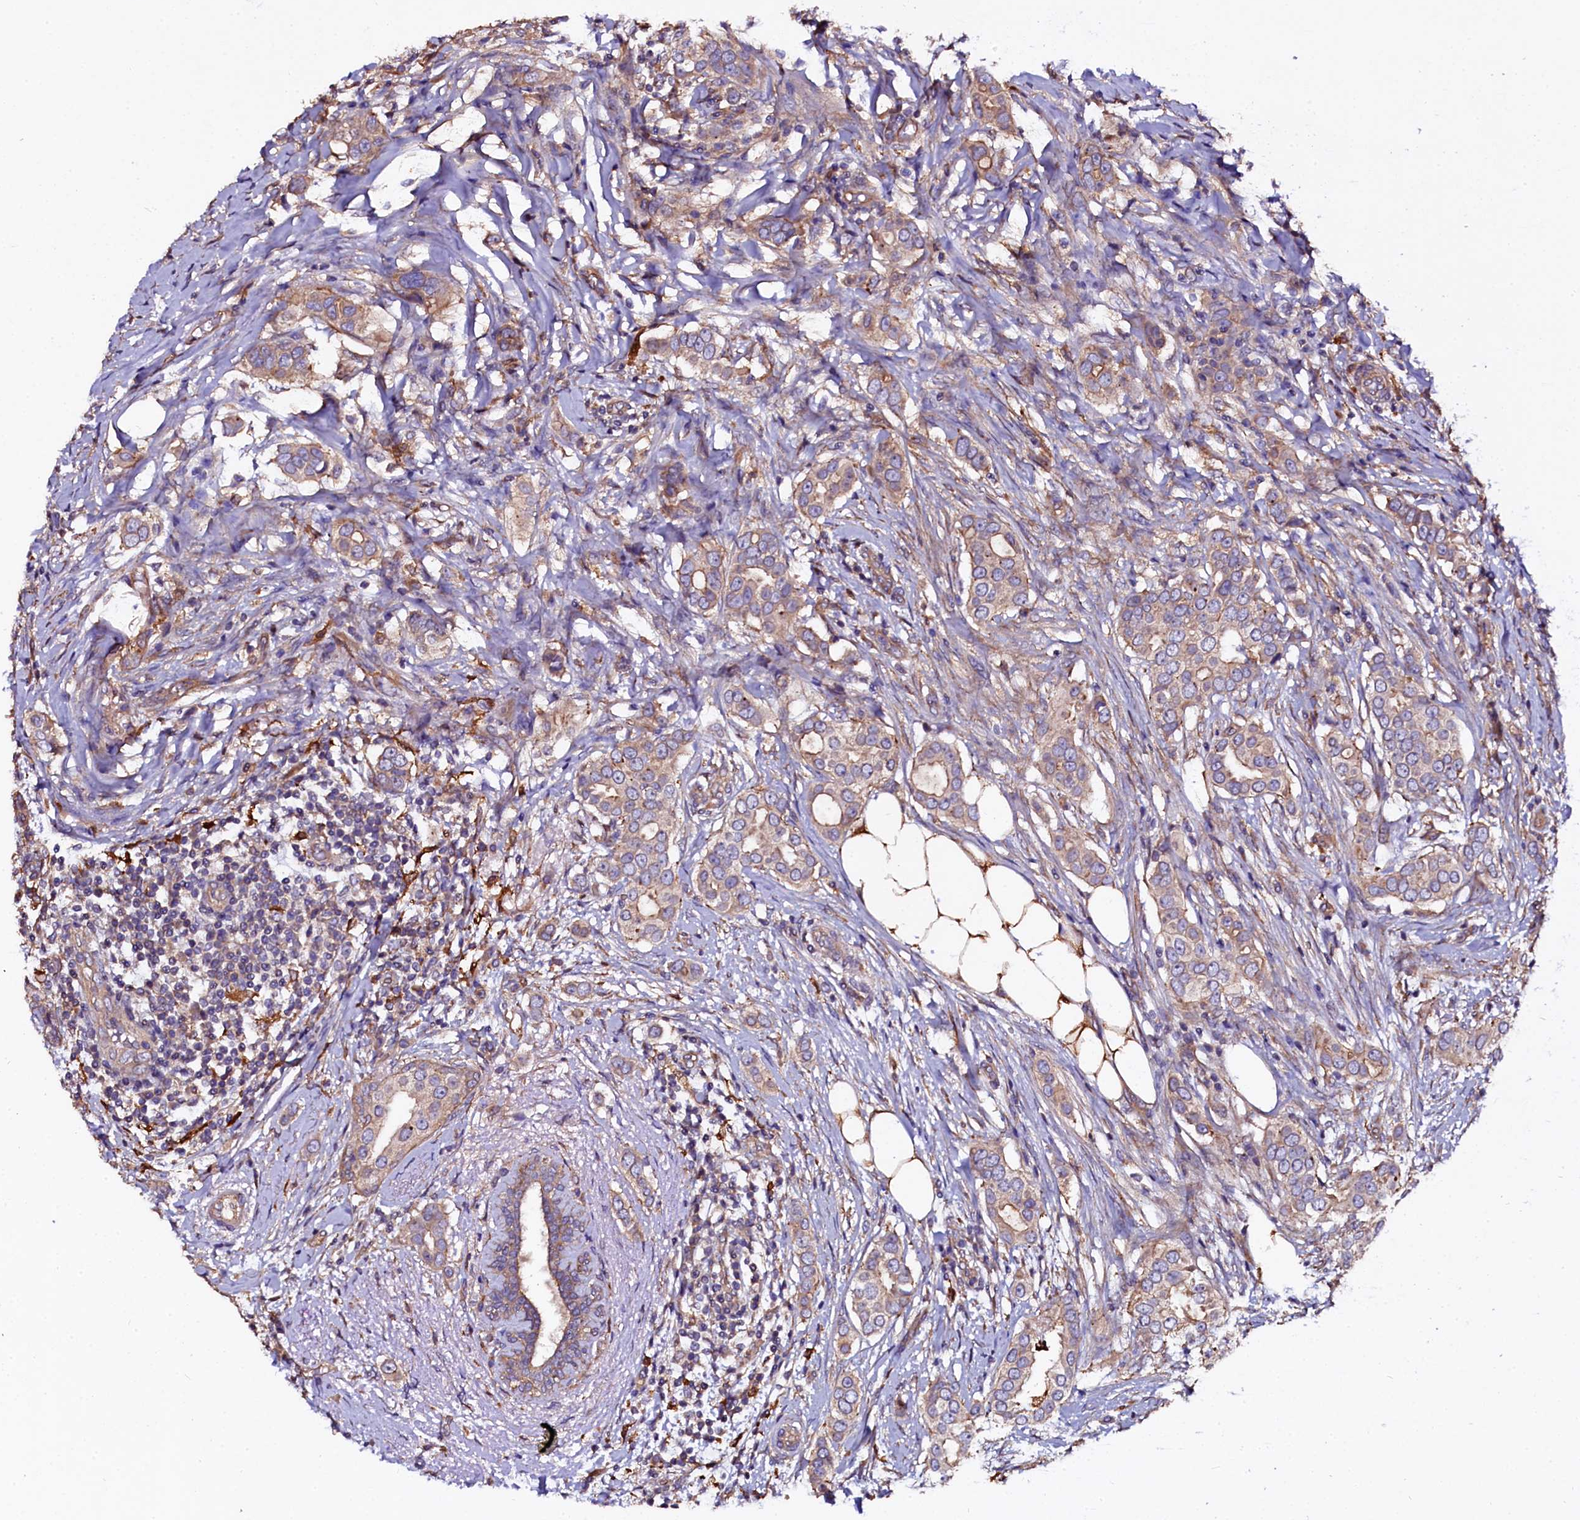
{"staining": {"intensity": "weak", "quantity": ">75%", "location": "cytoplasmic/membranous"}, "tissue": "breast cancer", "cell_type": "Tumor cells", "image_type": "cancer", "snomed": [{"axis": "morphology", "description": "Lobular carcinoma"}, {"axis": "topography", "description": "Breast"}], "caption": "Breast lobular carcinoma tissue exhibits weak cytoplasmic/membranous expression in about >75% of tumor cells, visualized by immunohistochemistry.", "gene": "APPL2", "patient": {"sex": "female", "age": 51}}